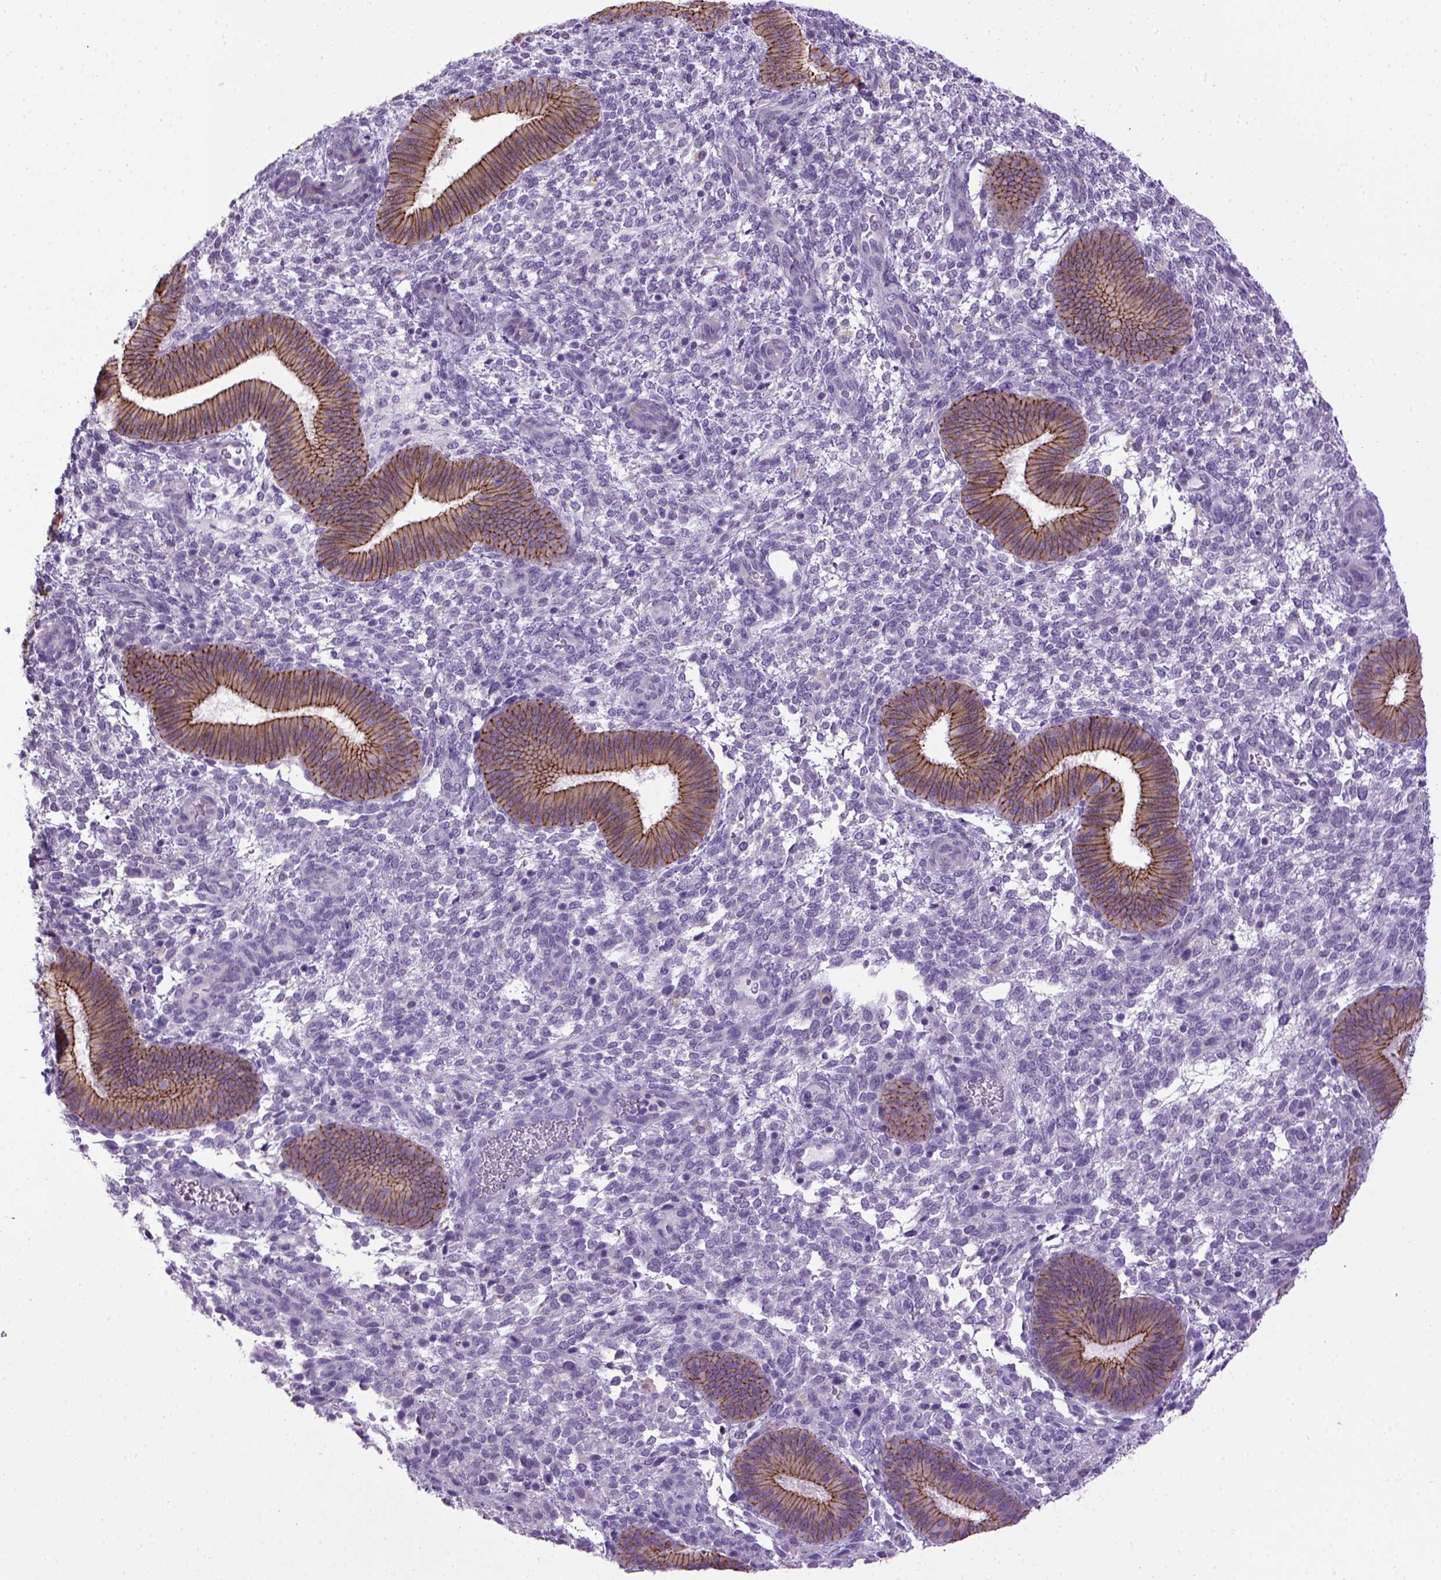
{"staining": {"intensity": "negative", "quantity": "none", "location": "none"}, "tissue": "endometrium", "cell_type": "Cells in endometrial stroma", "image_type": "normal", "snomed": [{"axis": "morphology", "description": "Normal tissue, NOS"}, {"axis": "topography", "description": "Endometrium"}], "caption": "This is a image of IHC staining of normal endometrium, which shows no positivity in cells in endometrial stroma. The staining was performed using DAB (3,3'-diaminobenzidine) to visualize the protein expression in brown, while the nuclei were stained in blue with hematoxylin (Magnification: 20x).", "gene": "CDH1", "patient": {"sex": "female", "age": 39}}